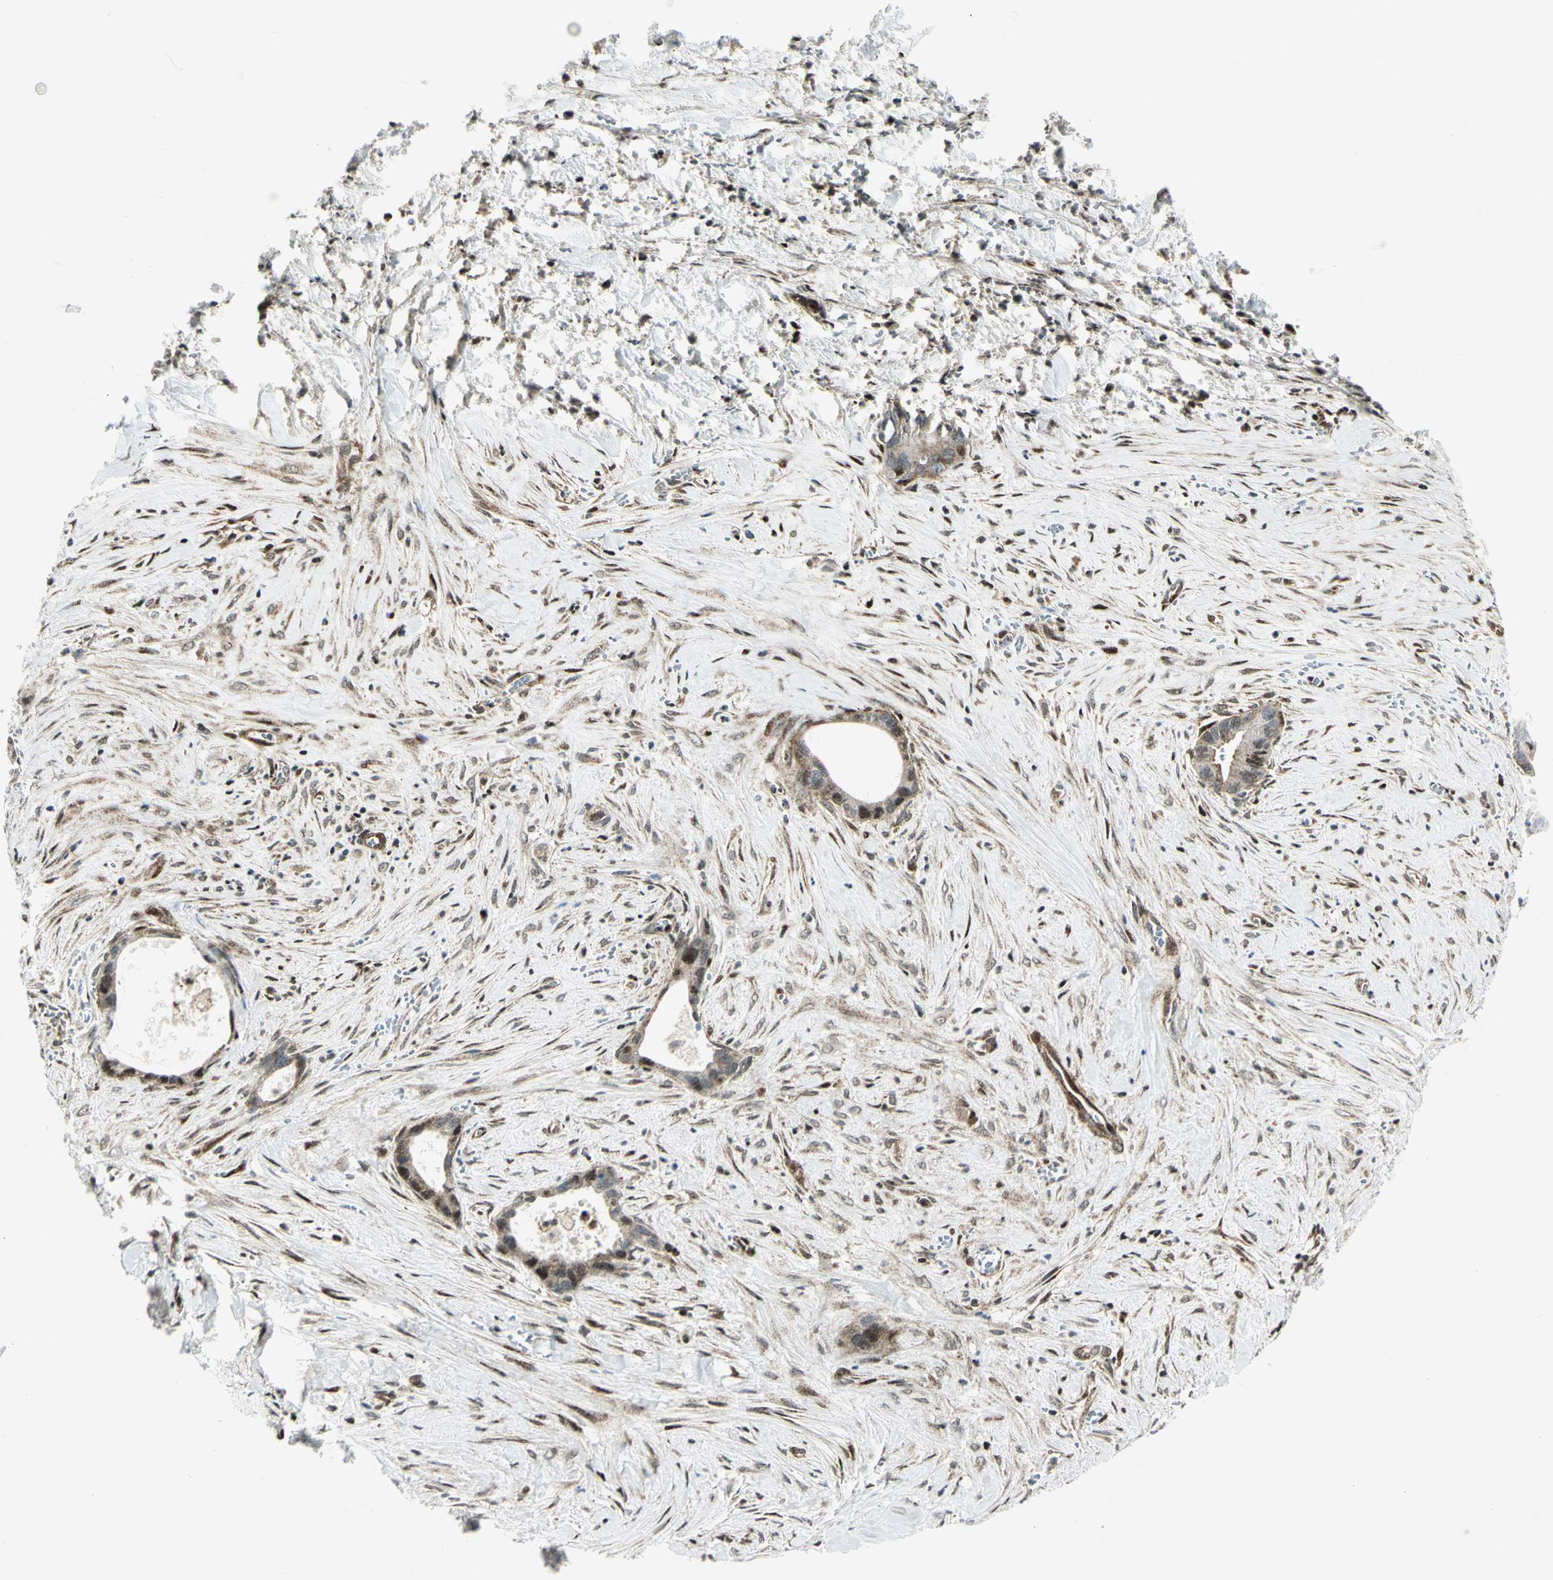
{"staining": {"intensity": "moderate", "quantity": ">75%", "location": "cytoplasmic/membranous,nuclear"}, "tissue": "liver cancer", "cell_type": "Tumor cells", "image_type": "cancer", "snomed": [{"axis": "morphology", "description": "Cholangiocarcinoma"}, {"axis": "topography", "description": "Liver"}], "caption": "Tumor cells display medium levels of moderate cytoplasmic/membranous and nuclear staining in about >75% of cells in human liver cholangiocarcinoma.", "gene": "COPS5", "patient": {"sex": "female", "age": 55}}